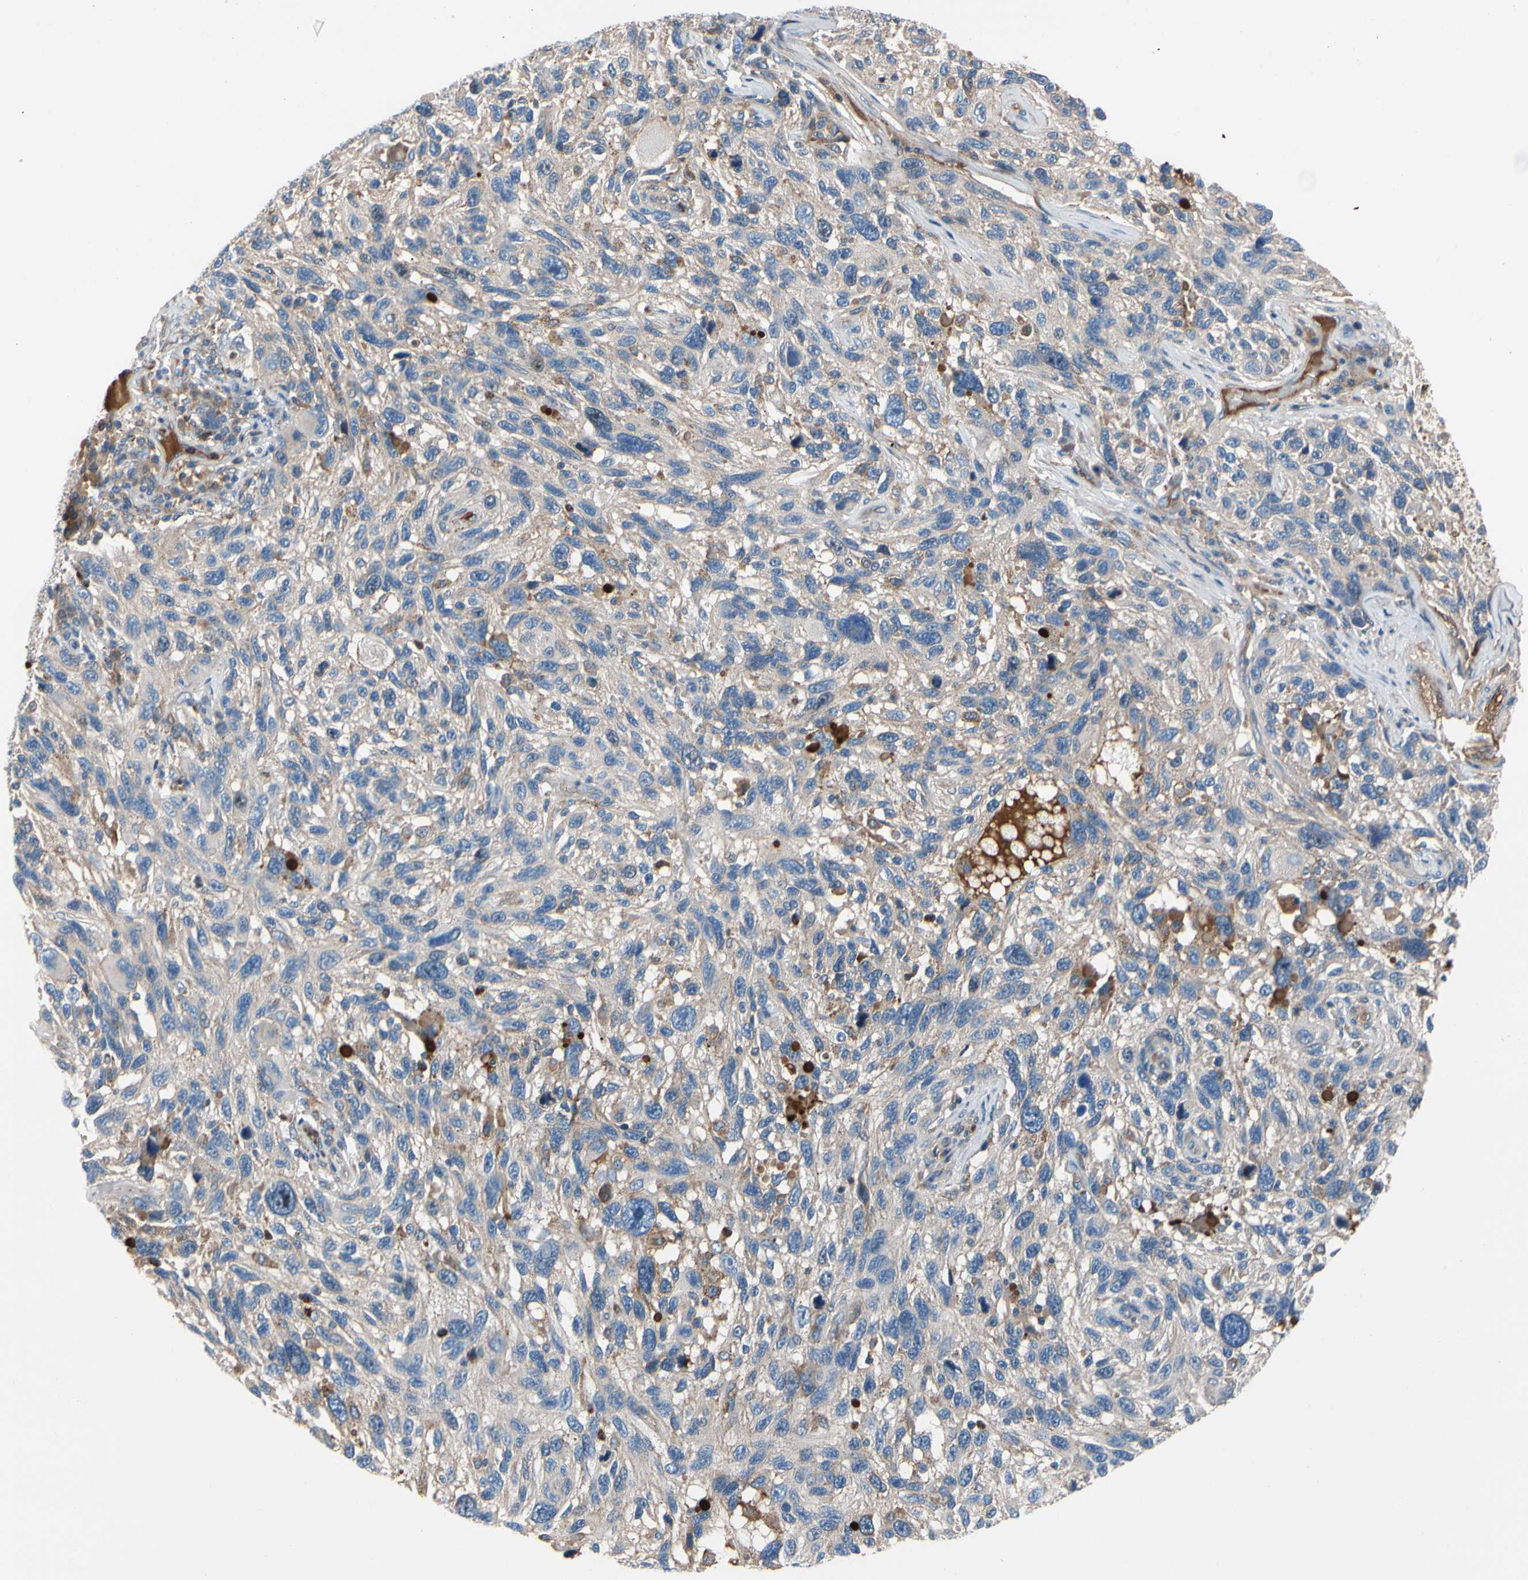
{"staining": {"intensity": "negative", "quantity": "none", "location": "none"}, "tissue": "melanoma", "cell_type": "Tumor cells", "image_type": "cancer", "snomed": [{"axis": "morphology", "description": "Malignant melanoma, NOS"}, {"axis": "topography", "description": "Skin"}], "caption": "The image exhibits no significant positivity in tumor cells of malignant melanoma.", "gene": "HJURP", "patient": {"sex": "male", "age": 53}}